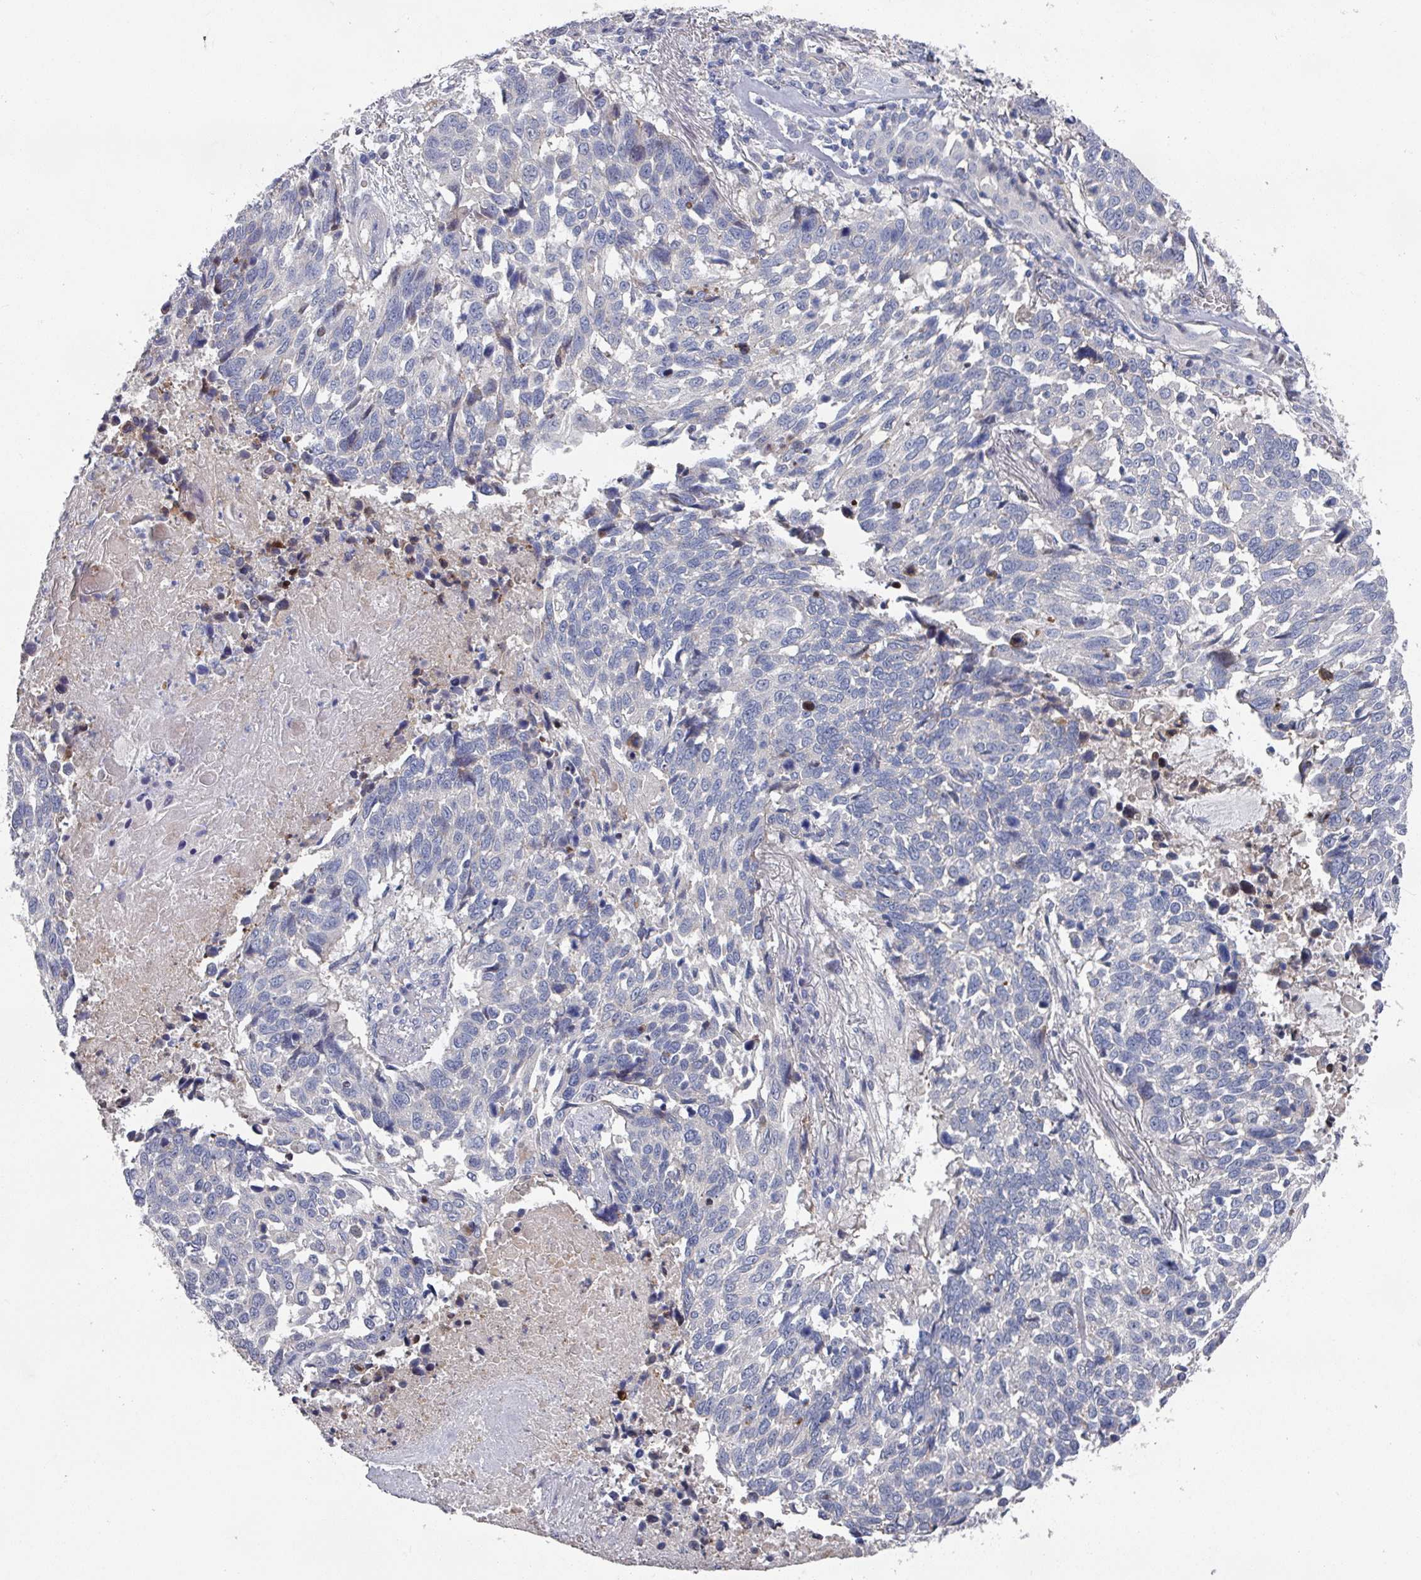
{"staining": {"intensity": "negative", "quantity": "none", "location": "none"}, "tissue": "lung cancer", "cell_type": "Tumor cells", "image_type": "cancer", "snomed": [{"axis": "morphology", "description": "Squamous cell carcinoma, NOS"}, {"axis": "topography", "description": "Lung"}], "caption": "A micrograph of human lung squamous cell carcinoma is negative for staining in tumor cells.", "gene": "EFL1", "patient": {"sex": "male", "age": 62}}